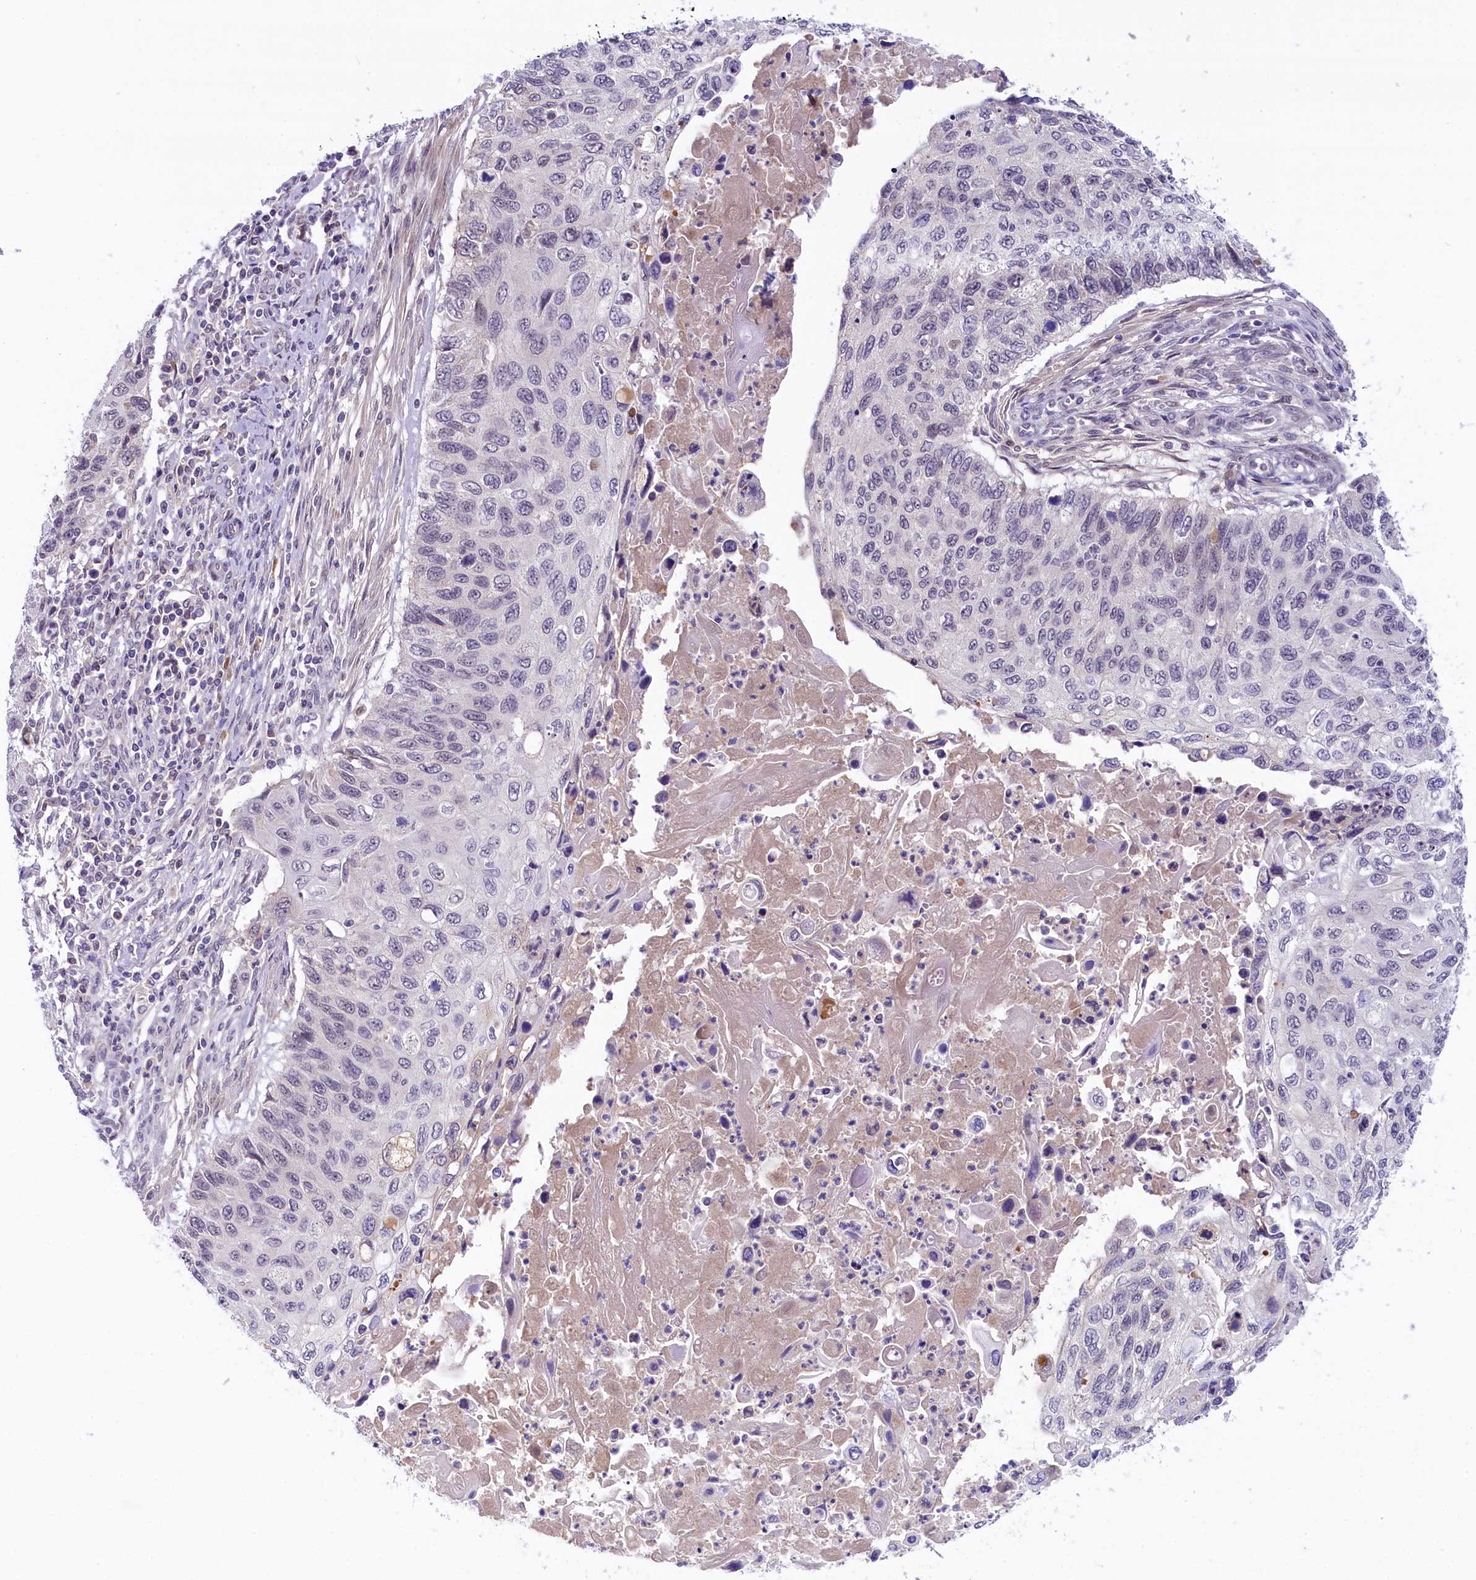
{"staining": {"intensity": "negative", "quantity": "none", "location": "none"}, "tissue": "cervical cancer", "cell_type": "Tumor cells", "image_type": "cancer", "snomed": [{"axis": "morphology", "description": "Squamous cell carcinoma, NOS"}, {"axis": "topography", "description": "Cervix"}], "caption": "This is an immunohistochemistry (IHC) micrograph of human cervical cancer. There is no positivity in tumor cells.", "gene": "CRAMP1", "patient": {"sex": "female", "age": 70}}